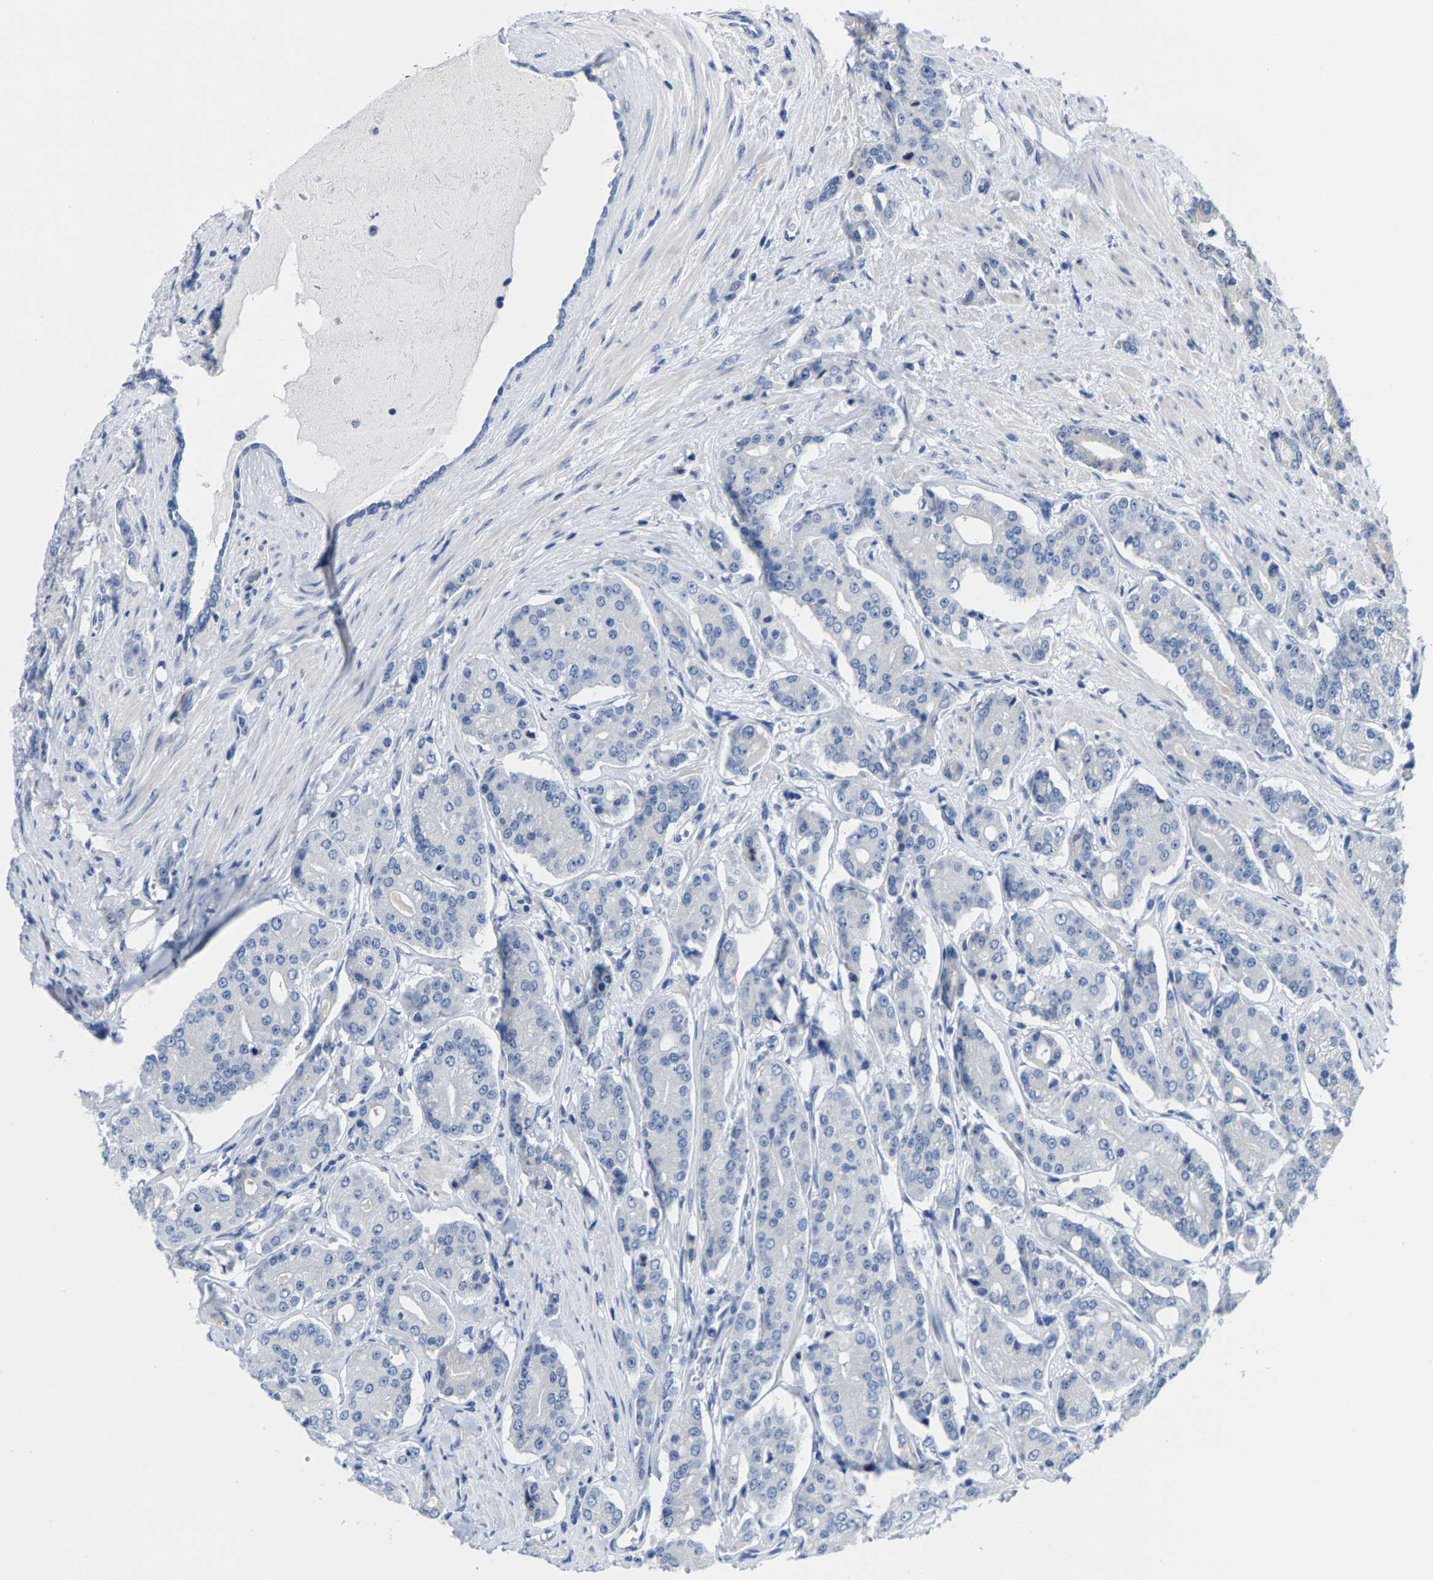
{"staining": {"intensity": "weak", "quantity": "<25%", "location": "cytoplasmic/membranous"}, "tissue": "prostate cancer", "cell_type": "Tumor cells", "image_type": "cancer", "snomed": [{"axis": "morphology", "description": "Adenocarcinoma, High grade"}, {"axis": "topography", "description": "Prostate"}], "caption": "Immunohistochemical staining of human prostate high-grade adenocarcinoma reveals no significant positivity in tumor cells.", "gene": "KLHL1", "patient": {"sex": "male", "age": 71}}